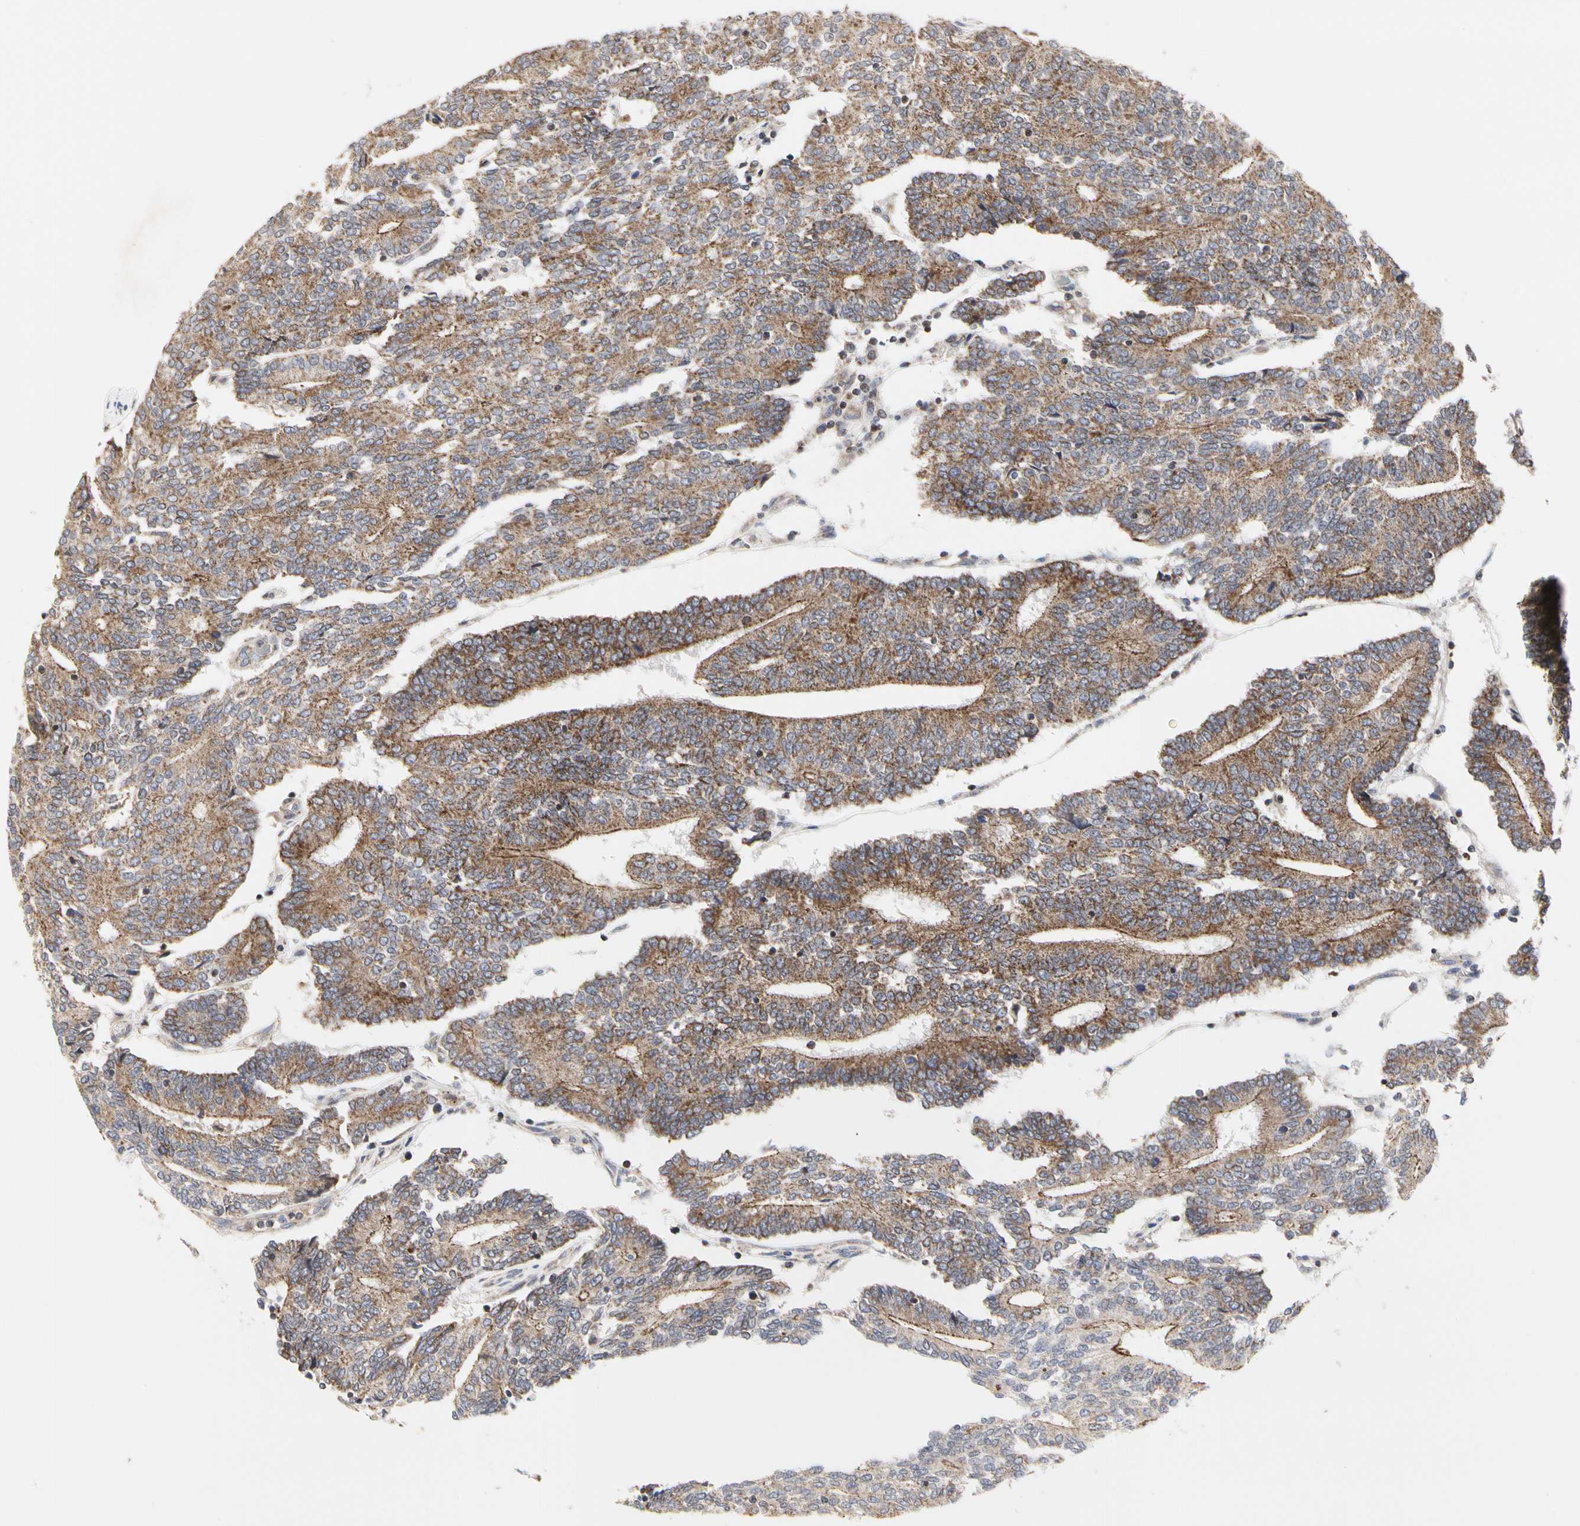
{"staining": {"intensity": "moderate", "quantity": ">75%", "location": "cytoplasmic/membranous"}, "tissue": "prostate cancer", "cell_type": "Tumor cells", "image_type": "cancer", "snomed": [{"axis": "morphology", "description": "Adenocarcinoma, High grade"}, {"axis": "topography", "description": "Prostate"}], "caption": "Human prostate cancer stained with a brown dye displays moderate cytoplasmic/membranous positive staining in about >75% of tumor cells.", "gene": "TSKU", "patient": {"sex": "male", "age": 55}}